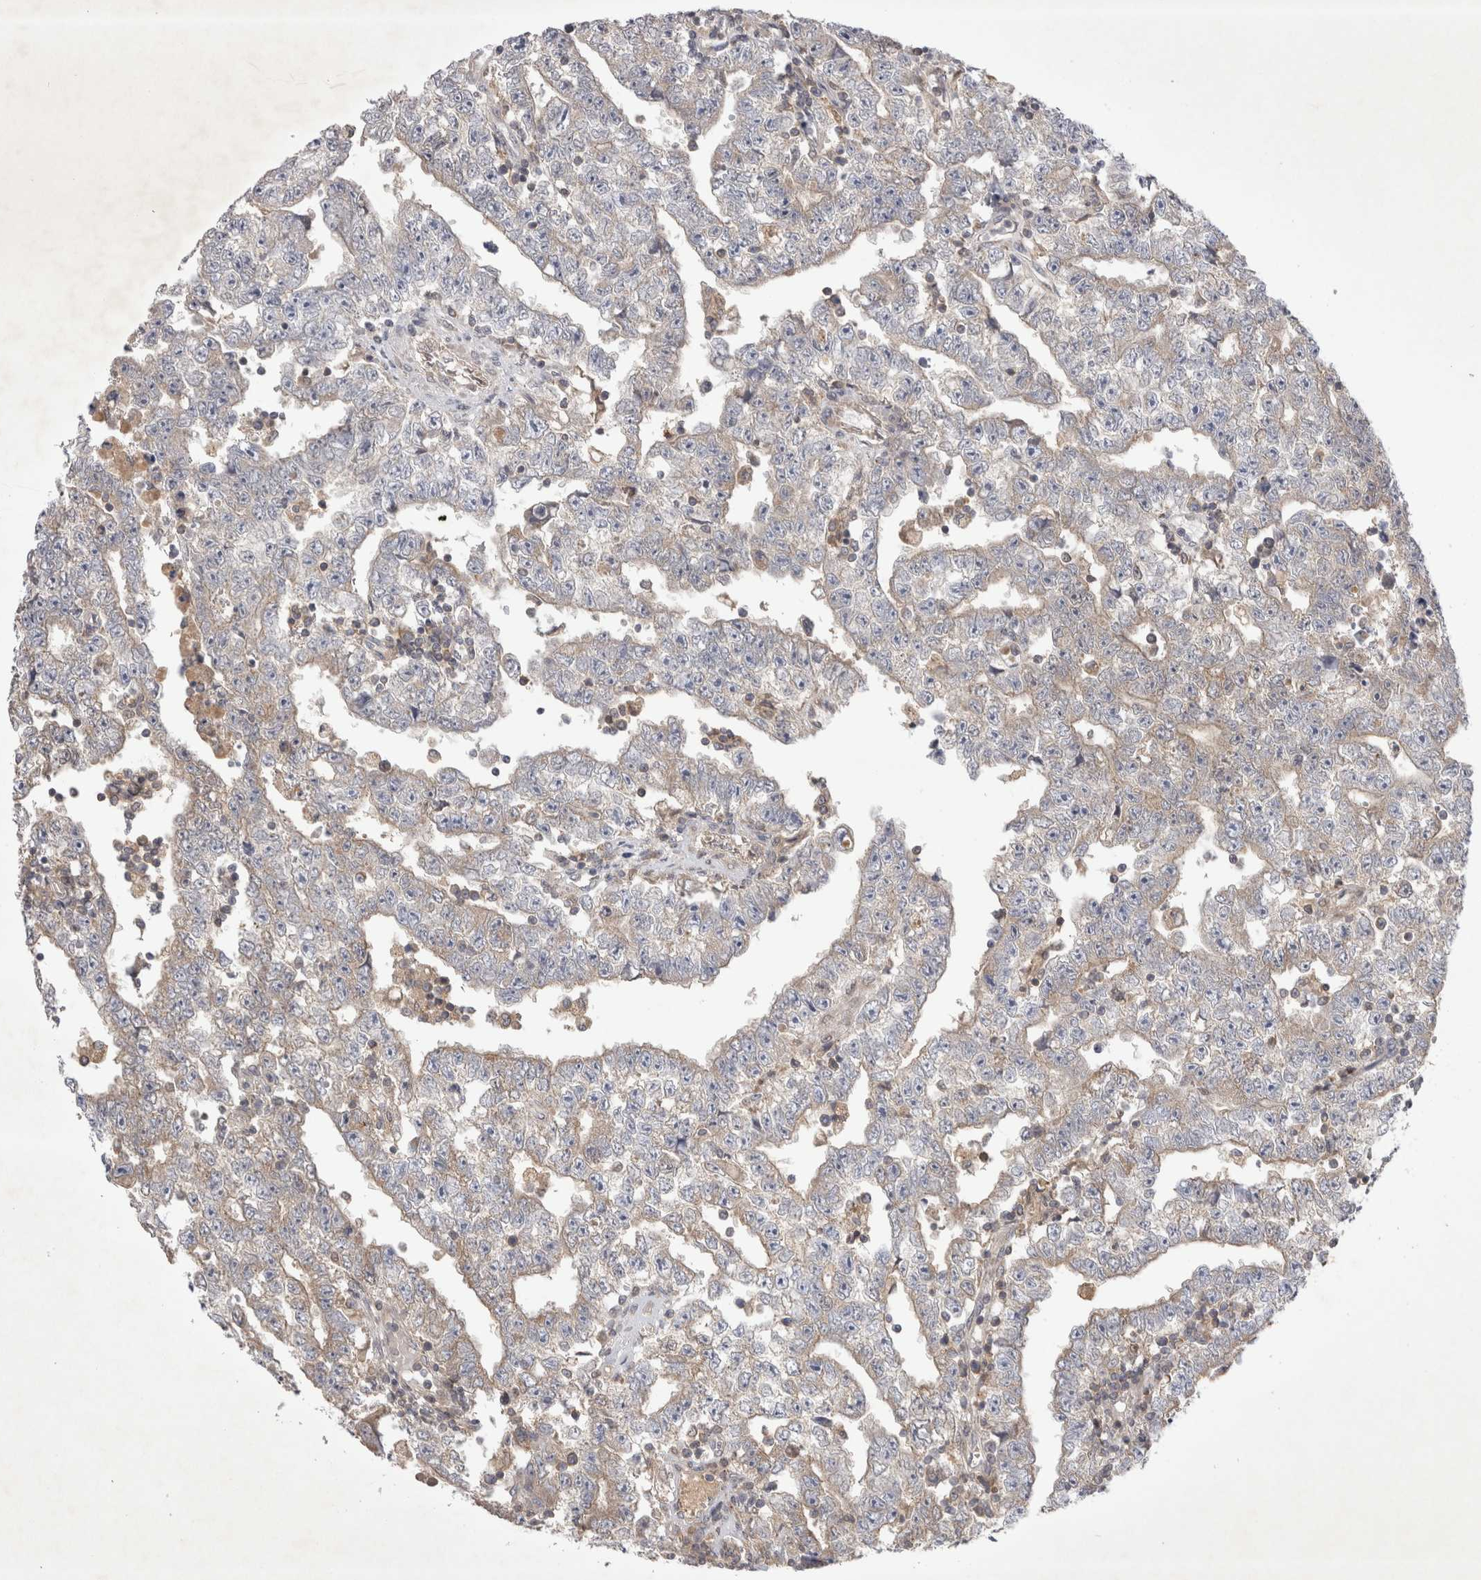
{"staining": {"intensity": "negative", "quantity": "none", "location": "none"}, "tissue": "testis cancer", "cell_type": "Tumor cells", "image_type": "cancer", "snomed": [{"axis": "morphology", "description": "Carcinoma, Embryonal, NOS"}, {"axis": "topography", "description": "Testis"}], "caption": "Testis cancer was stained to show a protein in brown. There is no significant positivity in tumor cells. (Brightfield microscopy of DAB immunohistochemistry at high magnification).", "gene": "SRD5A3", "patient": {"sex": "male", "age": 25}}